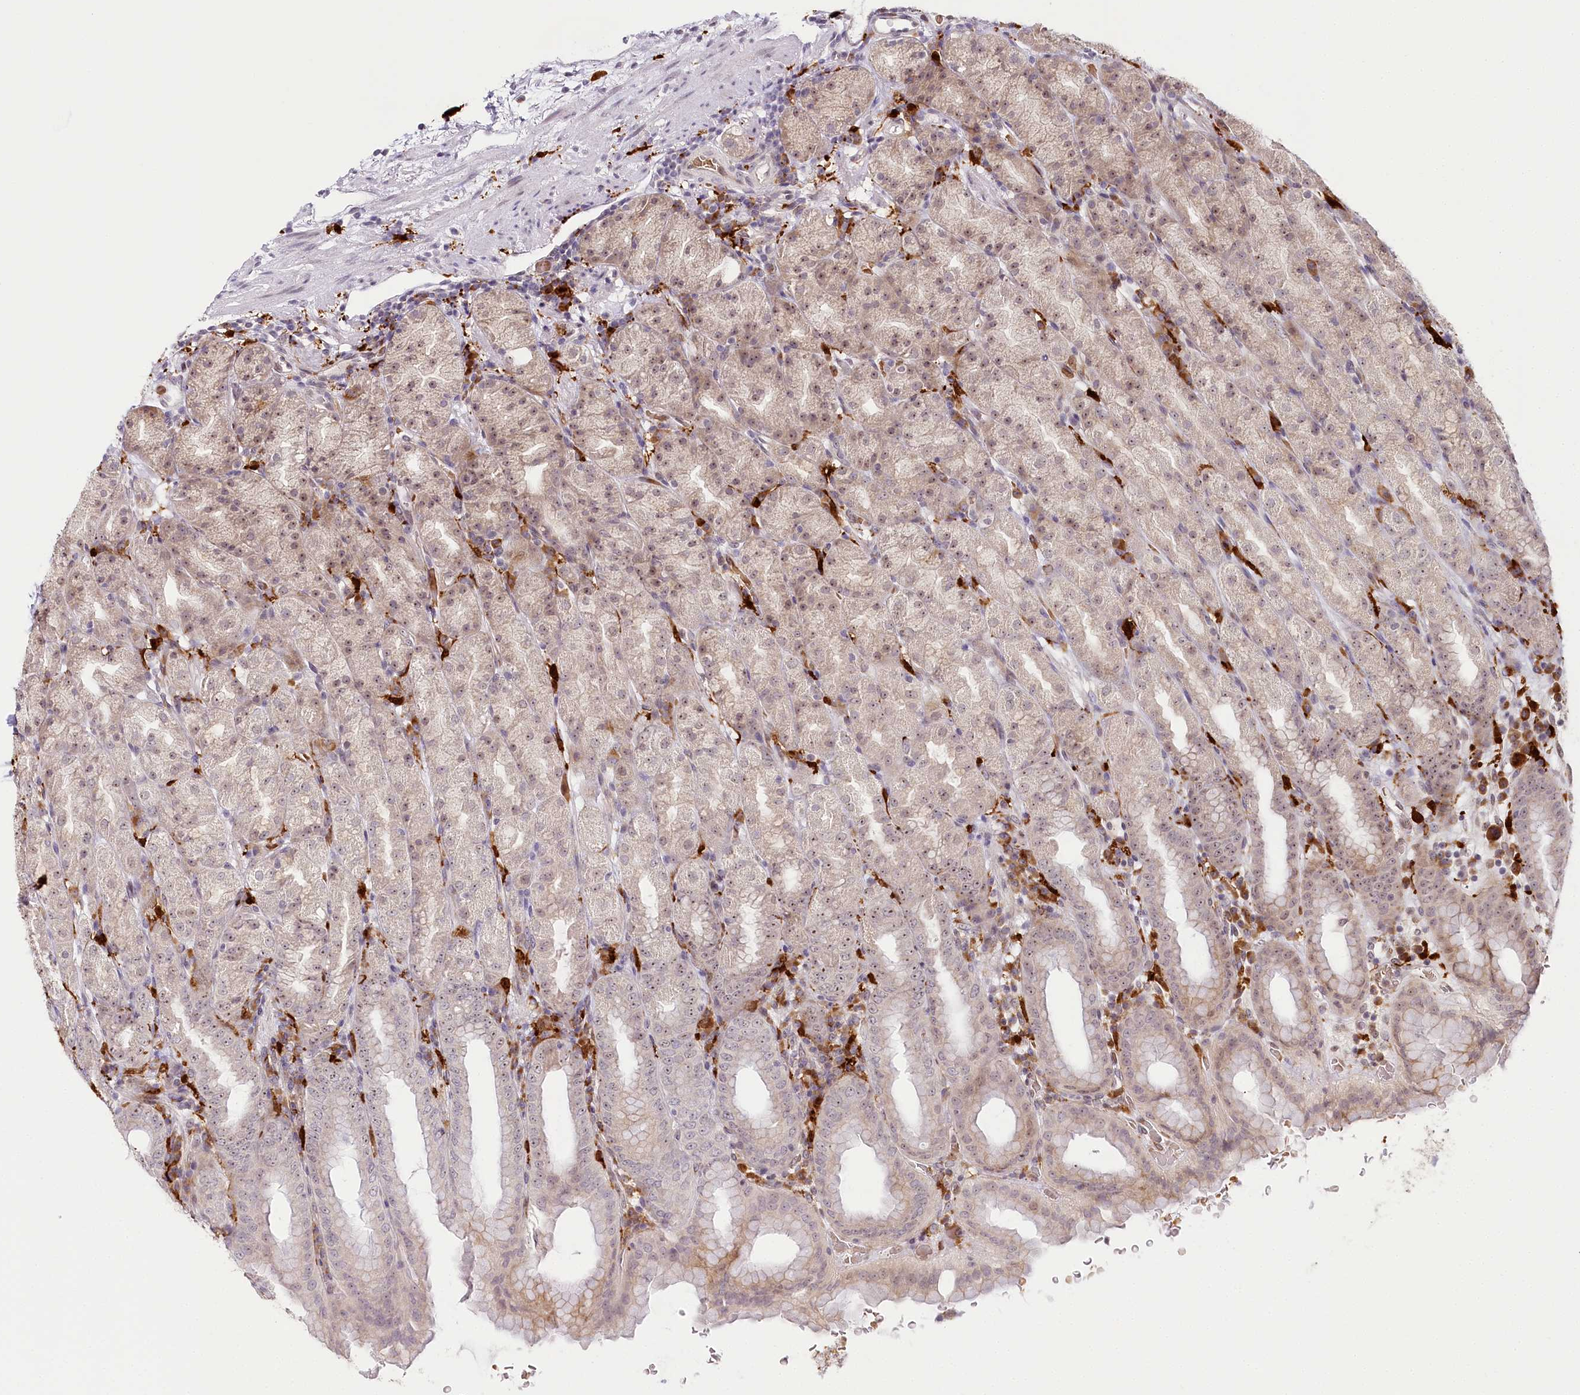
{"staining": {"intensity": "moderate", "quantity": "25%-75%", "location": "cytoplasmic/membranous,nuclear"}, "tissue": "stomach", "cell_type": "Glandular cells", "image_type": "normal", "snomed": [{"axis": "morphology", "description": "Normal tissue, NOS"}, {"axis": "topography", "description": "Stomach, upper"}], "caption": "About 25%-75% of glandular cells in normal human stomach demonstrate moderate cytoplasmic/membranous,nuclear protein positivity as visualized by brown immunohistochemical staining.", "gene": "WDR36", "patient": {"sex": "male", "age": 68}}